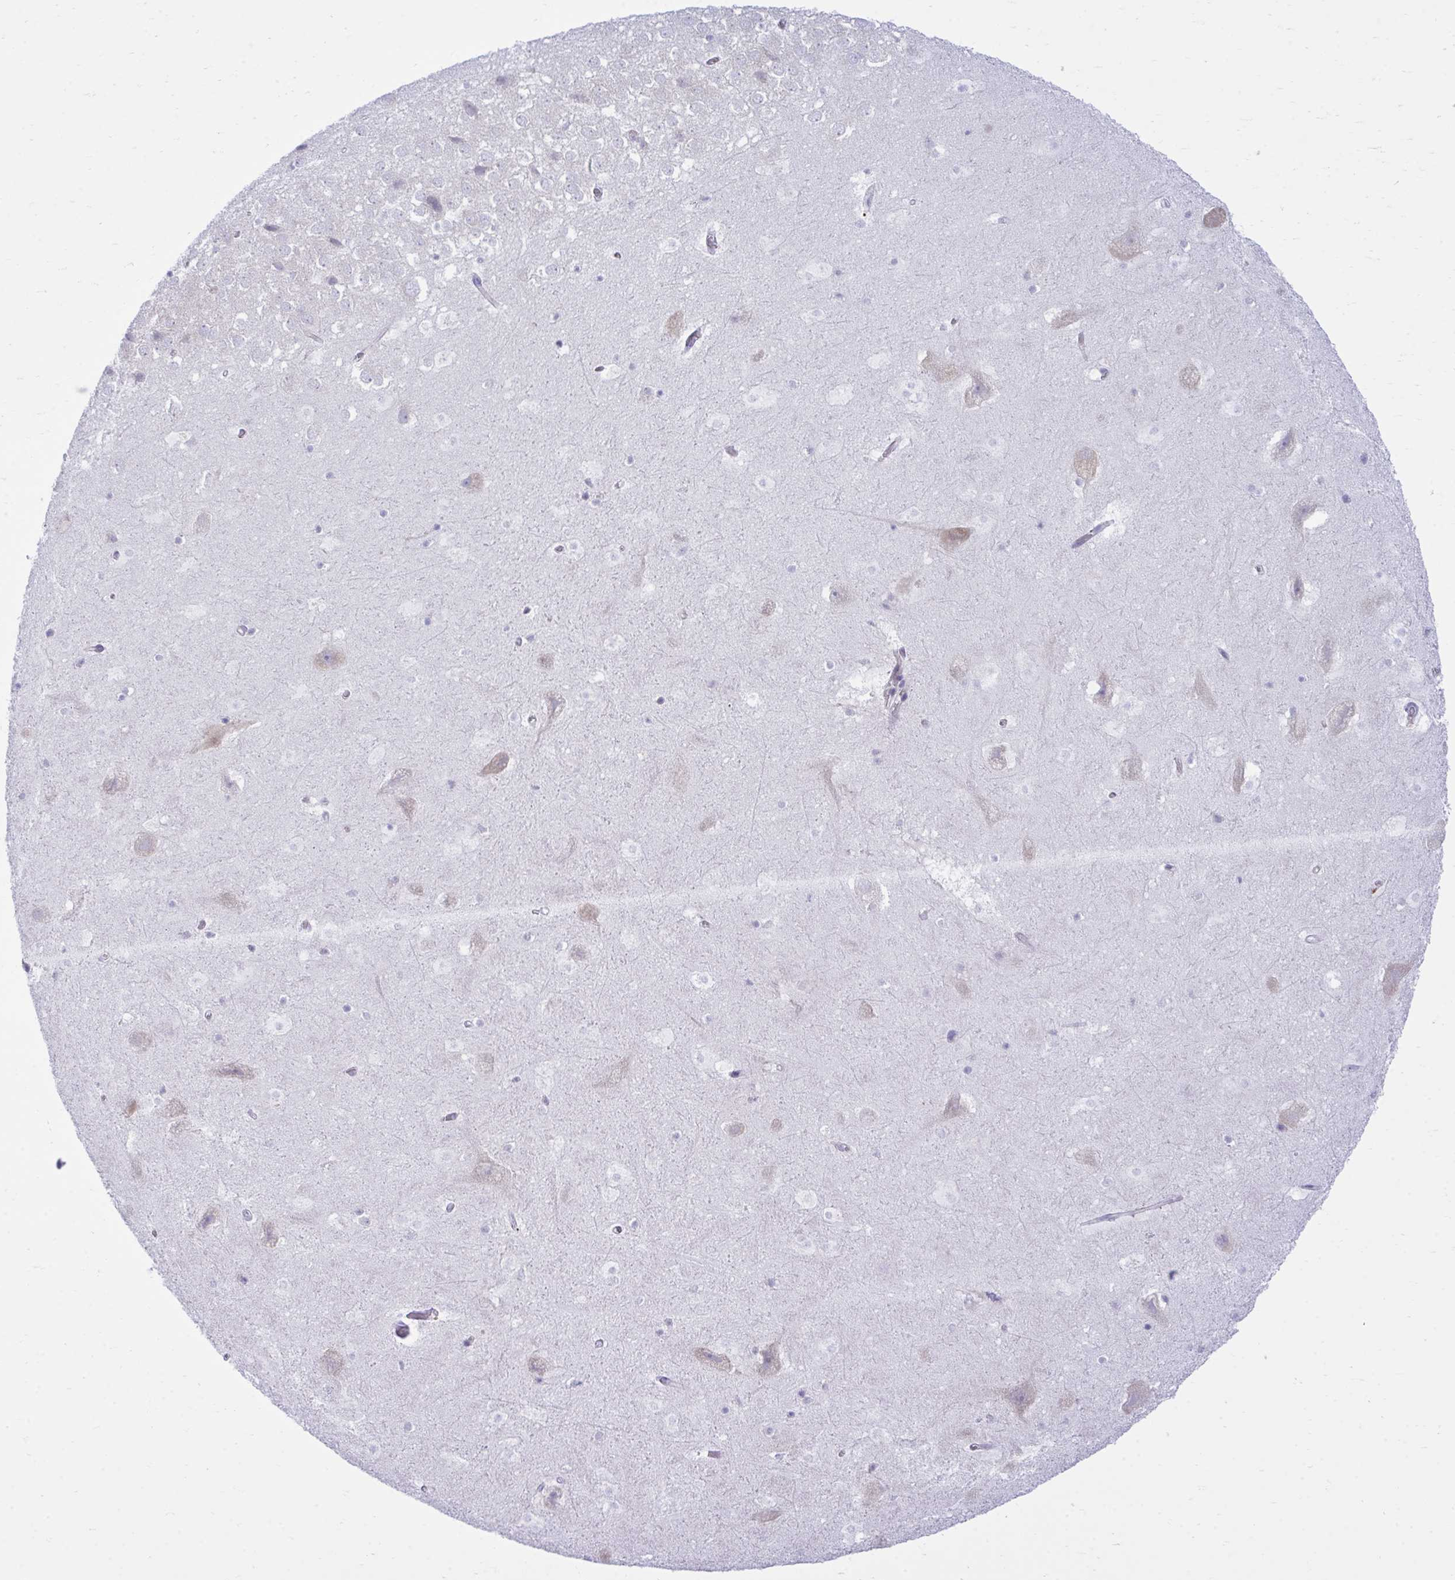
{"staining": {"intensity": "negative", "quantity": "none", "location": "none"}, "tissue": "hippocampus", "cell_type": "Glial cells", "image_type": "normal", "snomed": [{"axis": "morphology", "description": "Normal tissue, NOS"}, {"axis": "topography", "description": "Hippocampus"}], "caption": "Immunohistochemical staining of benign human hippocampus exhibits no significant positivity in glial cells. (Brightfield microscopy of DAB (3,3'-diaminobenzidine) immunohistochemistry at high magnification).", "gene": "MED9", "patient": {"sex": "female", "age": 42}}